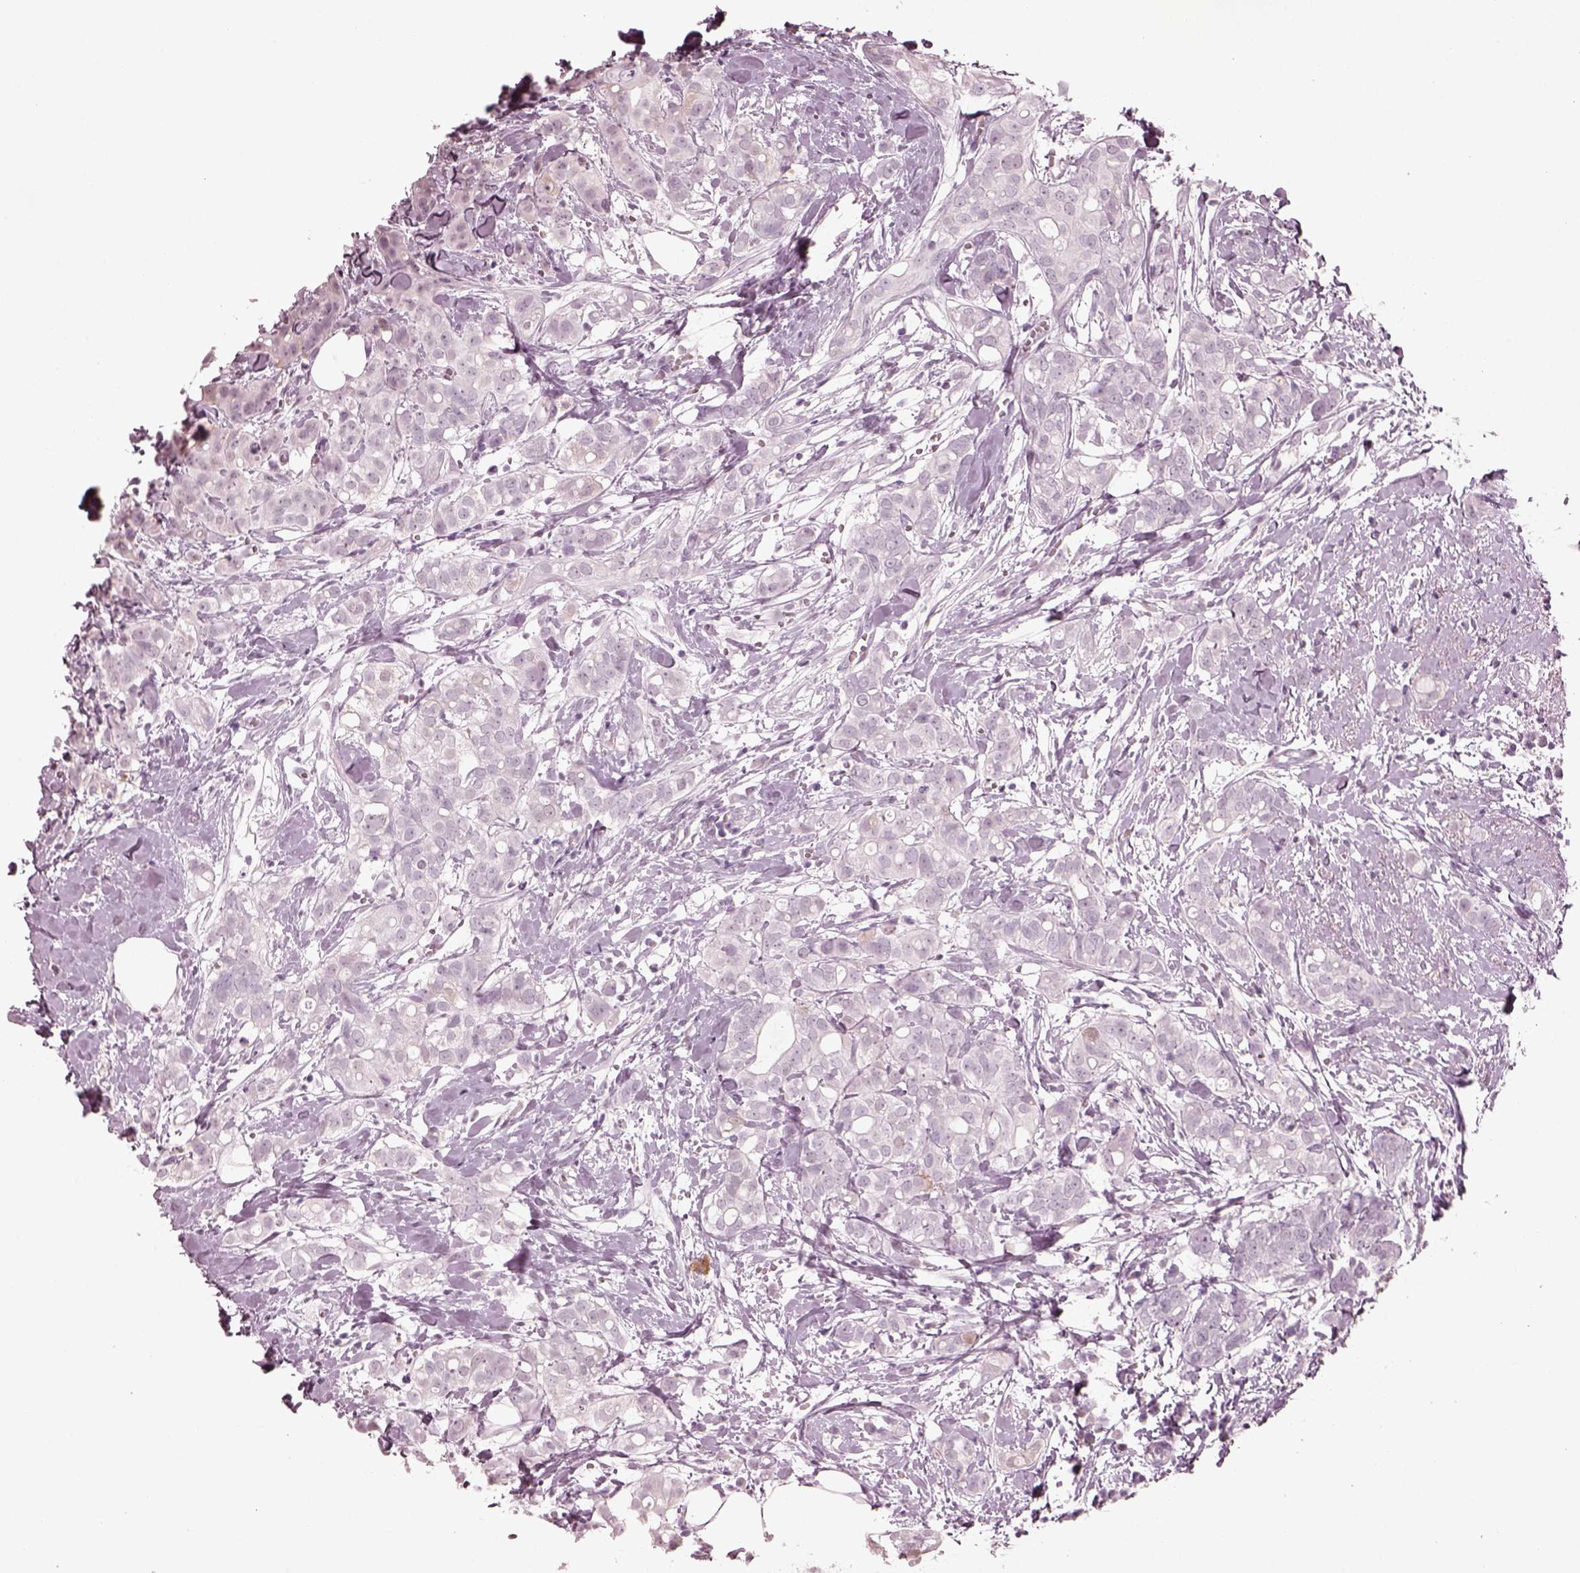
{"staining": {"intensity": "negative", "quantity": "none", "location": "none"}, "tissue": "breast cancer", "cell_type": "Tumor cells", "image_type": "cancer", "snomed": [{"axis": "morphology", "description": "Duct carcinoma"}, {"axis": "topography", "description": "Breast"}], "caption": "Immunohistochemistry (IHC) histopathology image of neoplastic tissue: breast infiltrating ductal carcinoma stained with DAB (3,3'-diaminobenzidine) demonstrates no significant protein expression in tumor cells.", "gene": "C2orf81", "patient": {"sex": "female", "age": 40}}